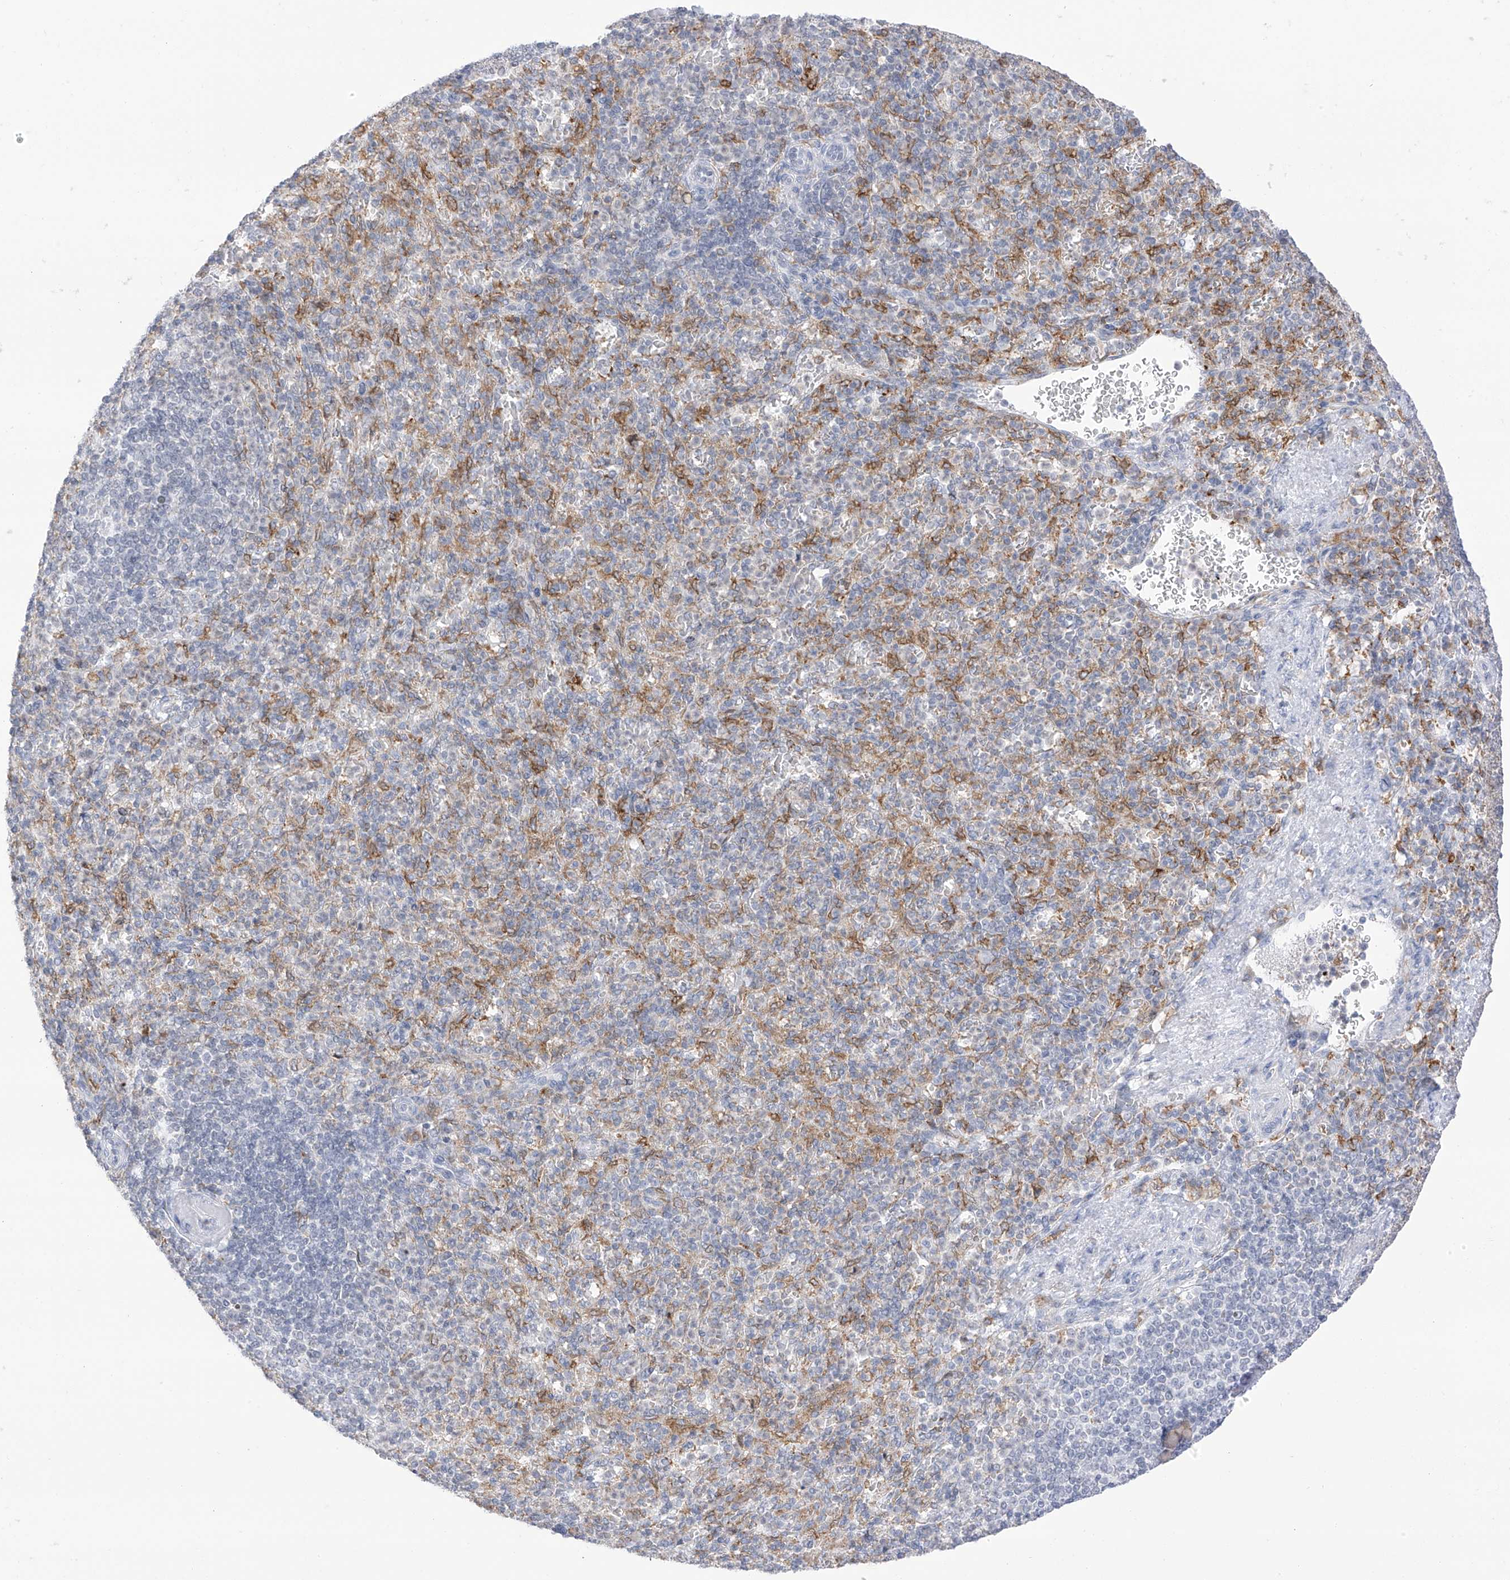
{"staining": {"intensity": "moderate", "quantity": "<25%", "location": "cytoplasmic/membranous"}, "tissue": "spleen", "cell_type": "Cells in red pulp", "image_type": "normal", "snomed": [{"axis": "morphology", "description": "Normal tissue, NOS"}, {"axis": "topography", "description": "Spleen"}], "caption": "This photomicrograph reveals immunohistochemistry (IHC) staining of unremarkable human spleen, with low moderate cytoplasmic/membranous expression in approximately <25% of cells in red pulp.", "gene": "TBXAS1", "patient": {"sex": "female", "age": 74}}